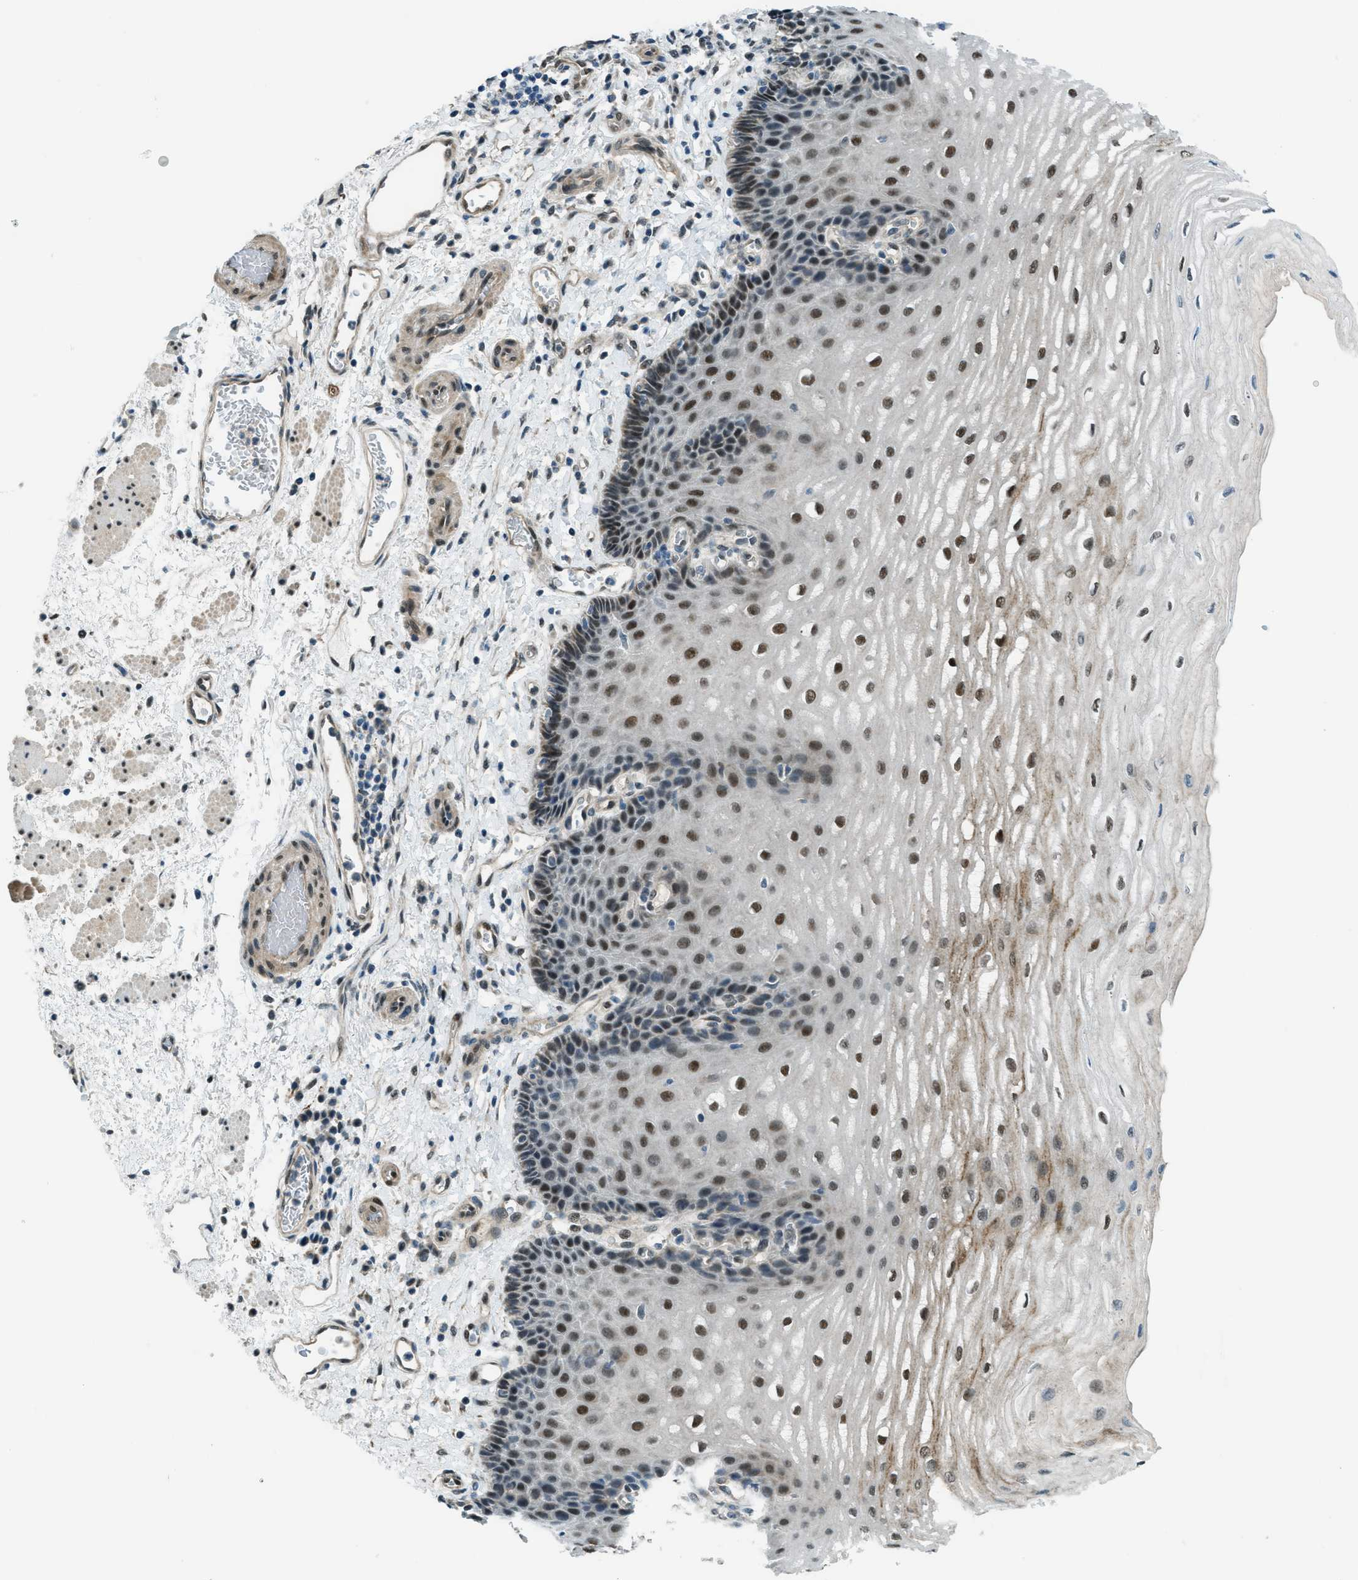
{"staining": {"intensity": "moderate", "quantity": "25%-75%", "location": "nuclear"}, "tissue": "esophagus", "cell_type": "Squamous epithelial cells", "image_type": "normal", "snomed": [{"axis": "morphology", "description": "Normal tissue, NOS"}, {"axis": "topography", "description": "Esophagus"}], "caption": "Protein analysis of normal esophagus shows moderate nuclear positivity in approximately 25%-75% of squamous epithelial cells.", "gene": "NPEPL1", "patient": {"sex": "male", "age": 54}}